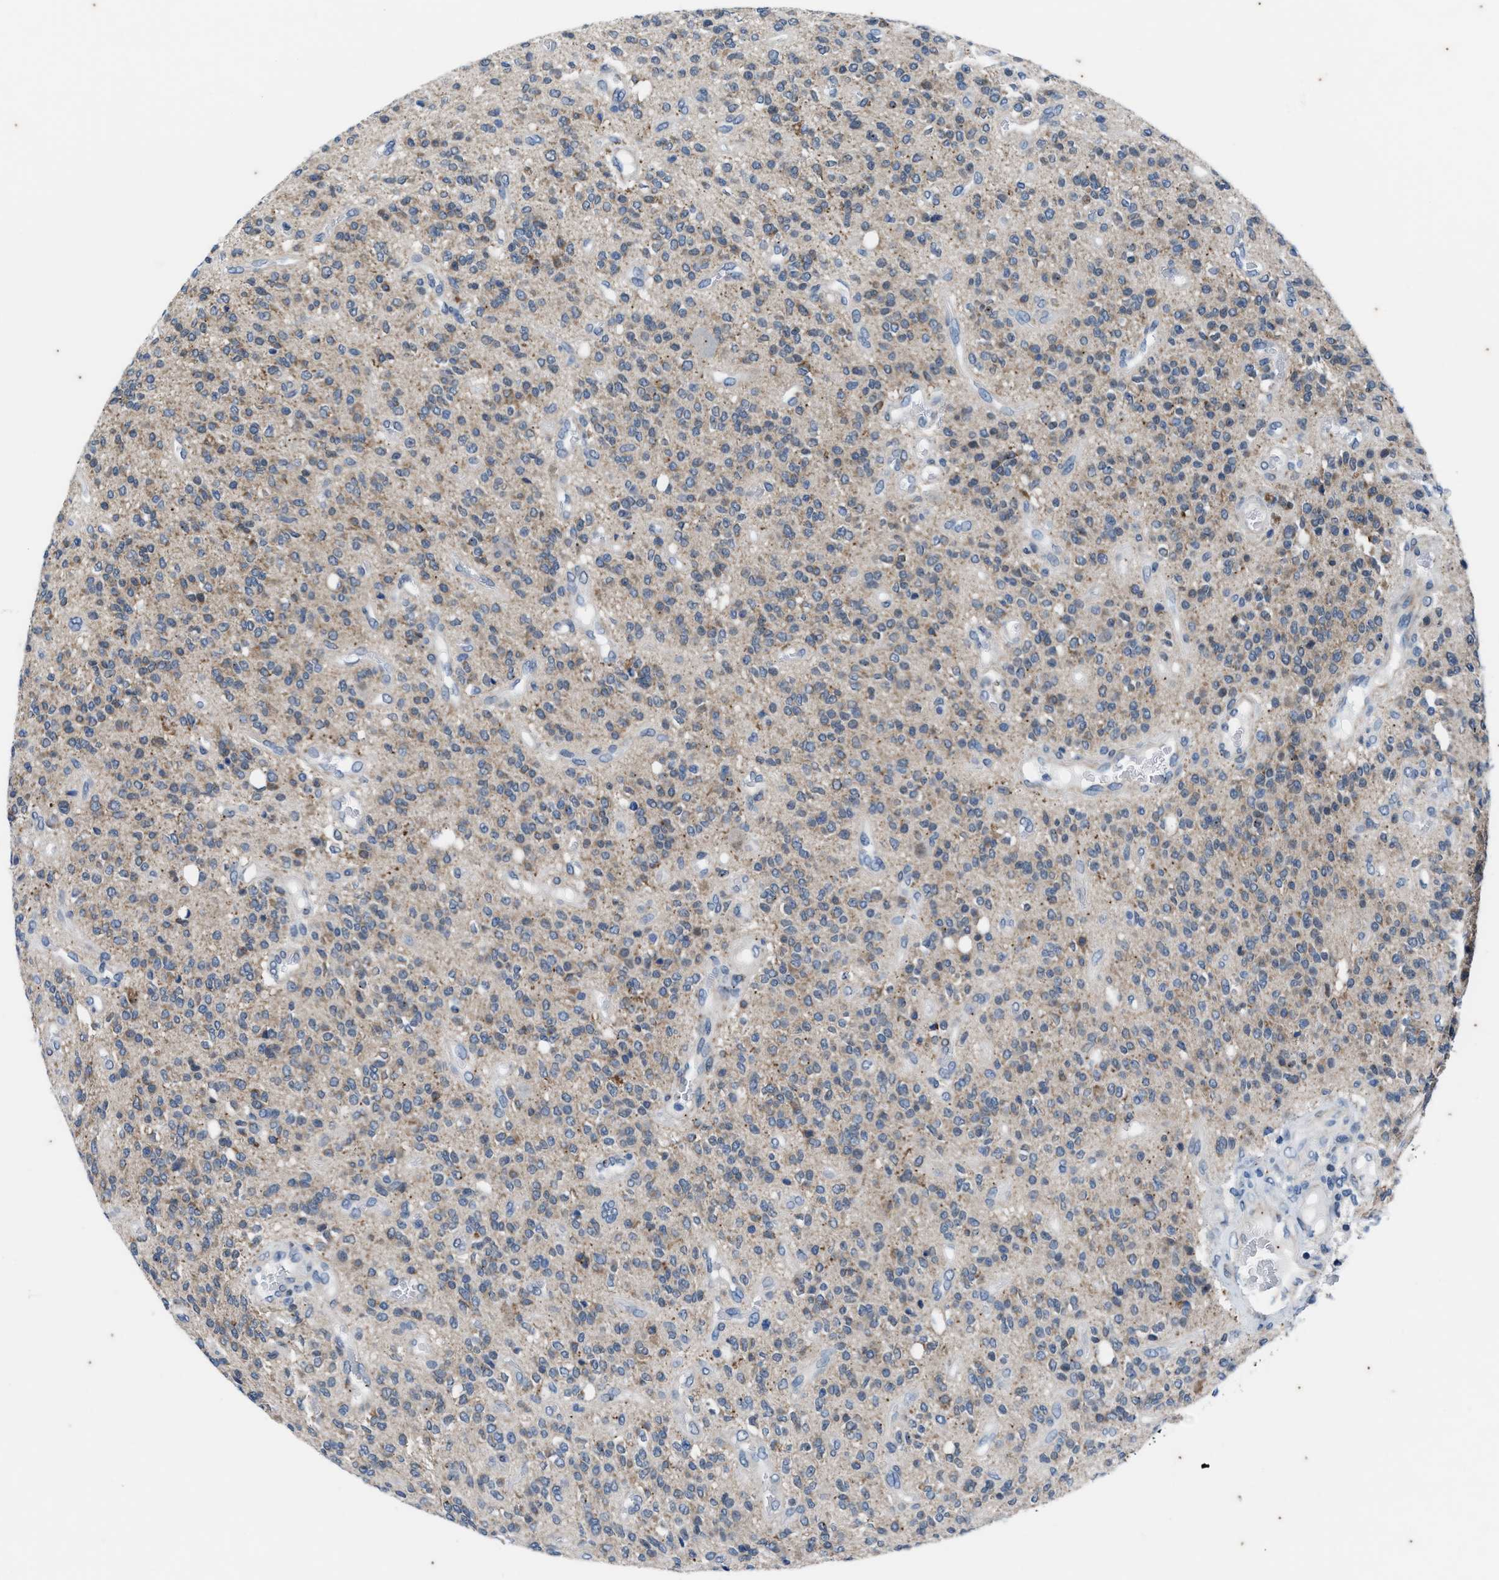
{"staining": {"intensity": "weak", "quantity": "25%-75%", "location": "cytoplasmic/membranous"}, "tissue": "glioma", "cell_type": "Tumor cells", "image_type": "cancer", "snomed": [{"axis": "morphology", "description": "Glioma, malignant, High grade"}, {"axis": "topography", "description": "Brain"}], "caption": "Glioma stained for a protein demonstrates weak cytoplasmic/membranous positivity in tumor cells.", "gene": "KIF24", "patient": {"sex": "male", "age": 34}}